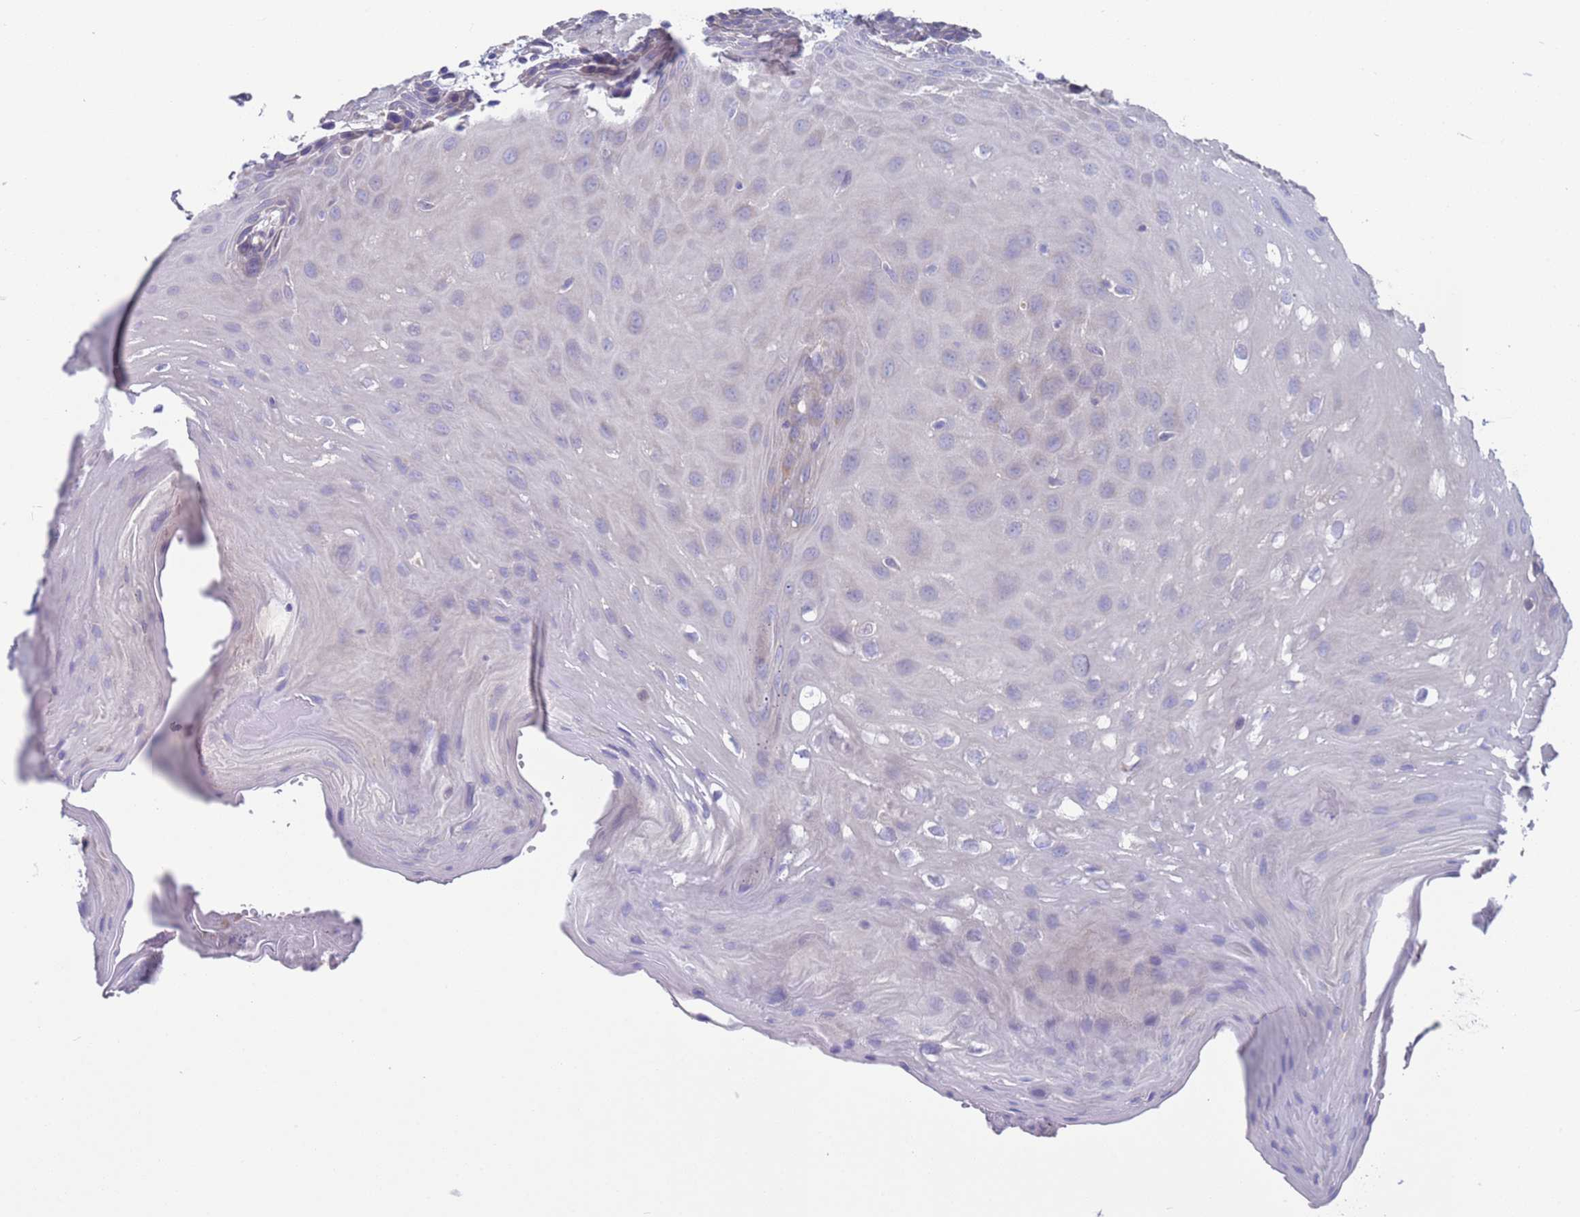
{"staining": {"intensity": "negative", "quantity": "none", "location": "none"}, "tissue": "oral mucosa", "cell_type": "Squamous epithelial cells", "image_type": "normal", "snomed": [{"axis": "morphology", "description": "Normal tissue, NOS"}, {"axis": "topography", "description": "Skeletal muscle"}, {"axis": "topography", "description": "Oral tissue"}, {"axis": "topography", "description": "Salivary gland"}, {"axis": "topography", "description": "Peripheral nerve tissue"}], "caption": "Immunohistochemistry (IHC) of benign human oral mucosa shows no staining in squamous epithelial cells.", "gene": "PET117", "patient": {"sex": "male", "age": 54}}